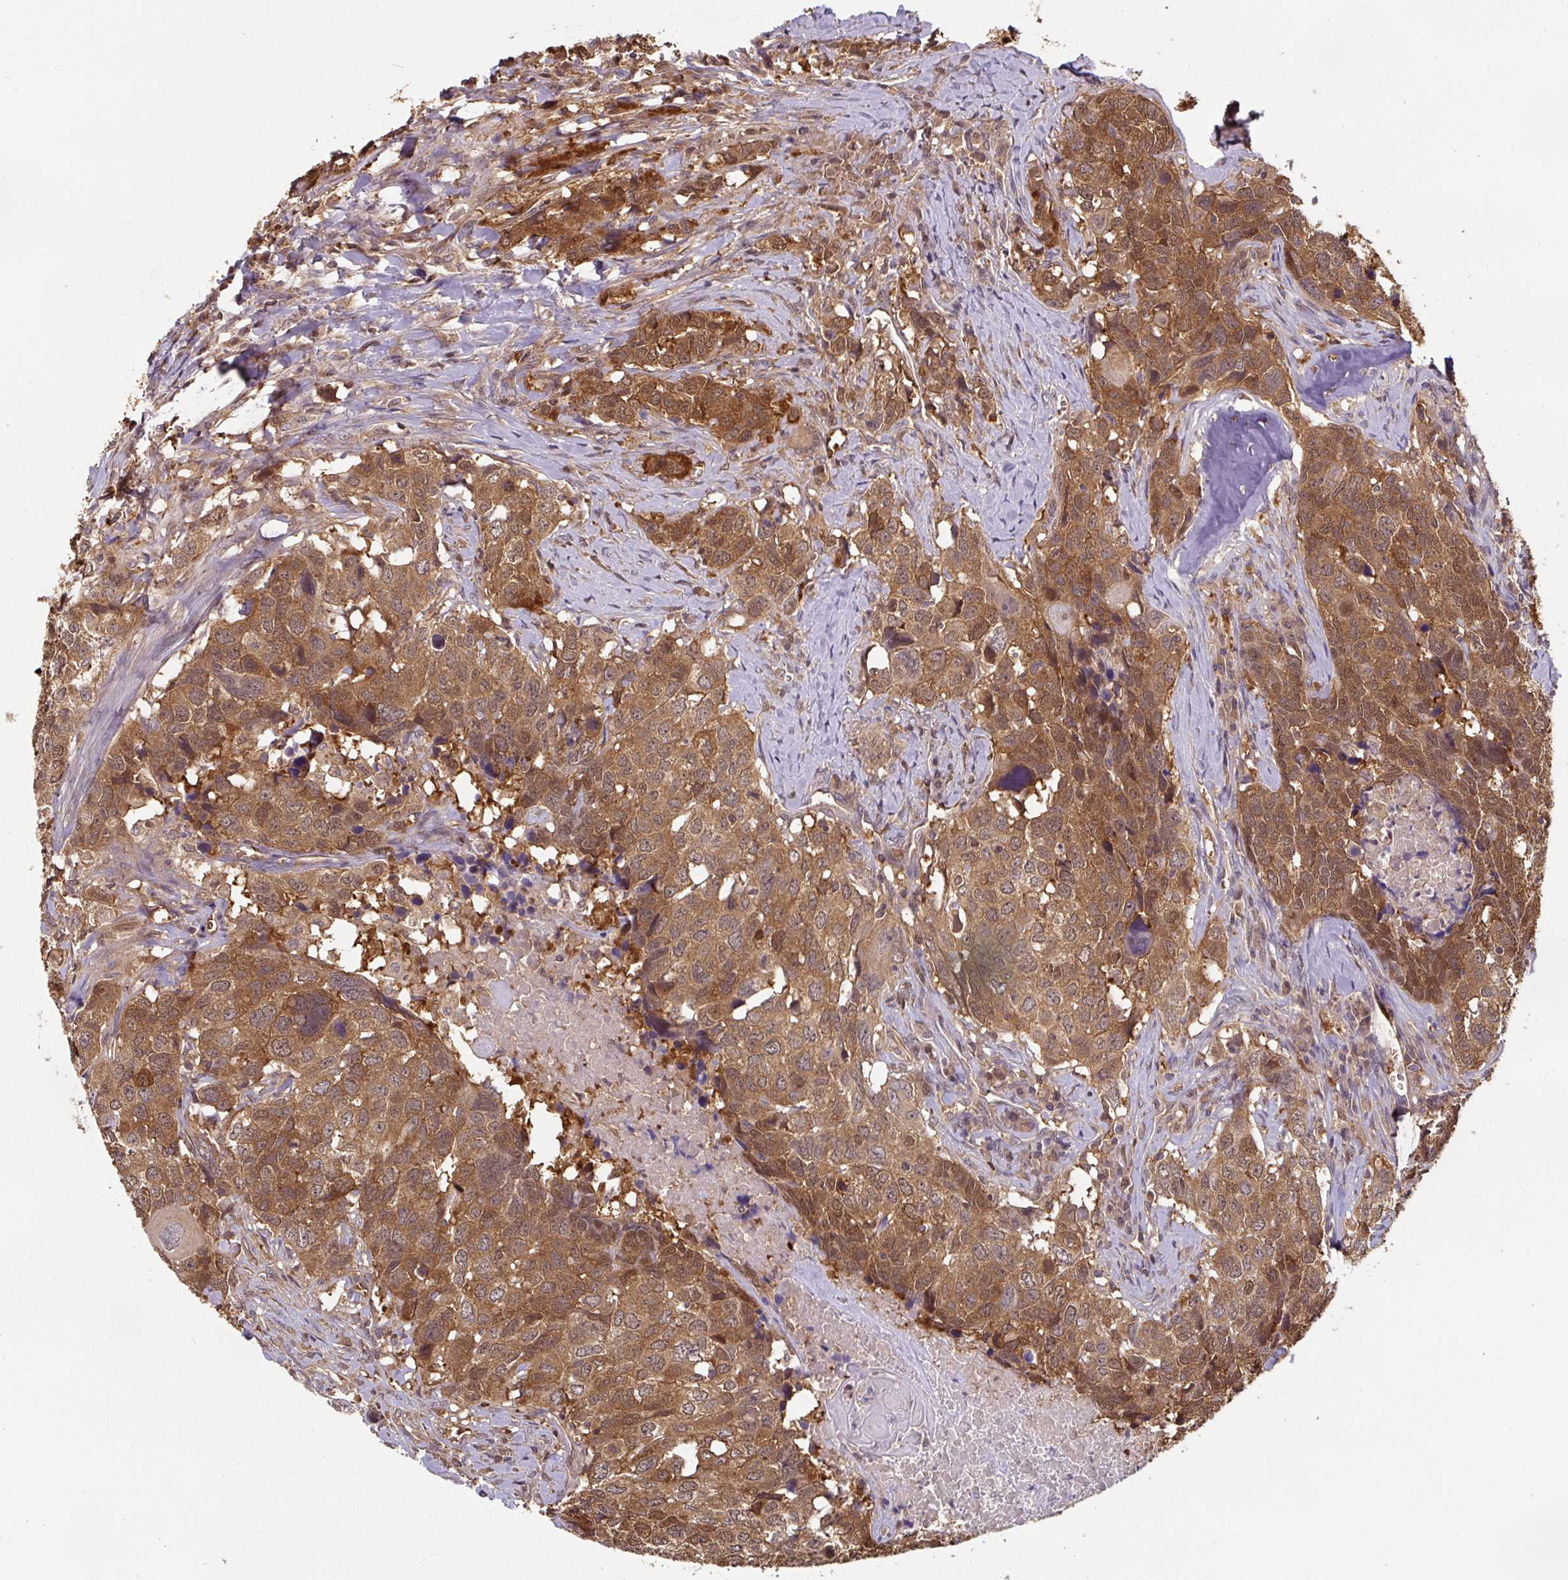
{"staining": {"intensity": "moderate", "quantity": ">75%", "location": "cytoplasmic/membranous"}, "tissue": "head and neck cancer", "cell_type": "Tumor cells", "image_type": "cancer", "snomed": [{"axis": "morphology", "description": "Normal tissue, NOS"}, {"axis": "morphology", "description": "Squamous cell carcinoma, NOS"}, {"axis": "topography", "description": "Skeletal muscle"}, {"axis": "topography", "description": "Vascular tissue"}, {"axis": "topography", "description": "Peripheral nerve tissue"}, {"axis": "topography", "description": "Head-Neck"}], "caption": "DAB (3,3'-diaminobenzidine) immunohistochemical staining of head and neck cancer shows moderate cytoplasmic/membranous protein staining in about >75% of tumor cells. (DAB (3,3'-diaminobenzidine) IHC with brightfield microscopy, high magnification).", "gene": "ST13", "patient": {"sex": "male", "age": 66}}